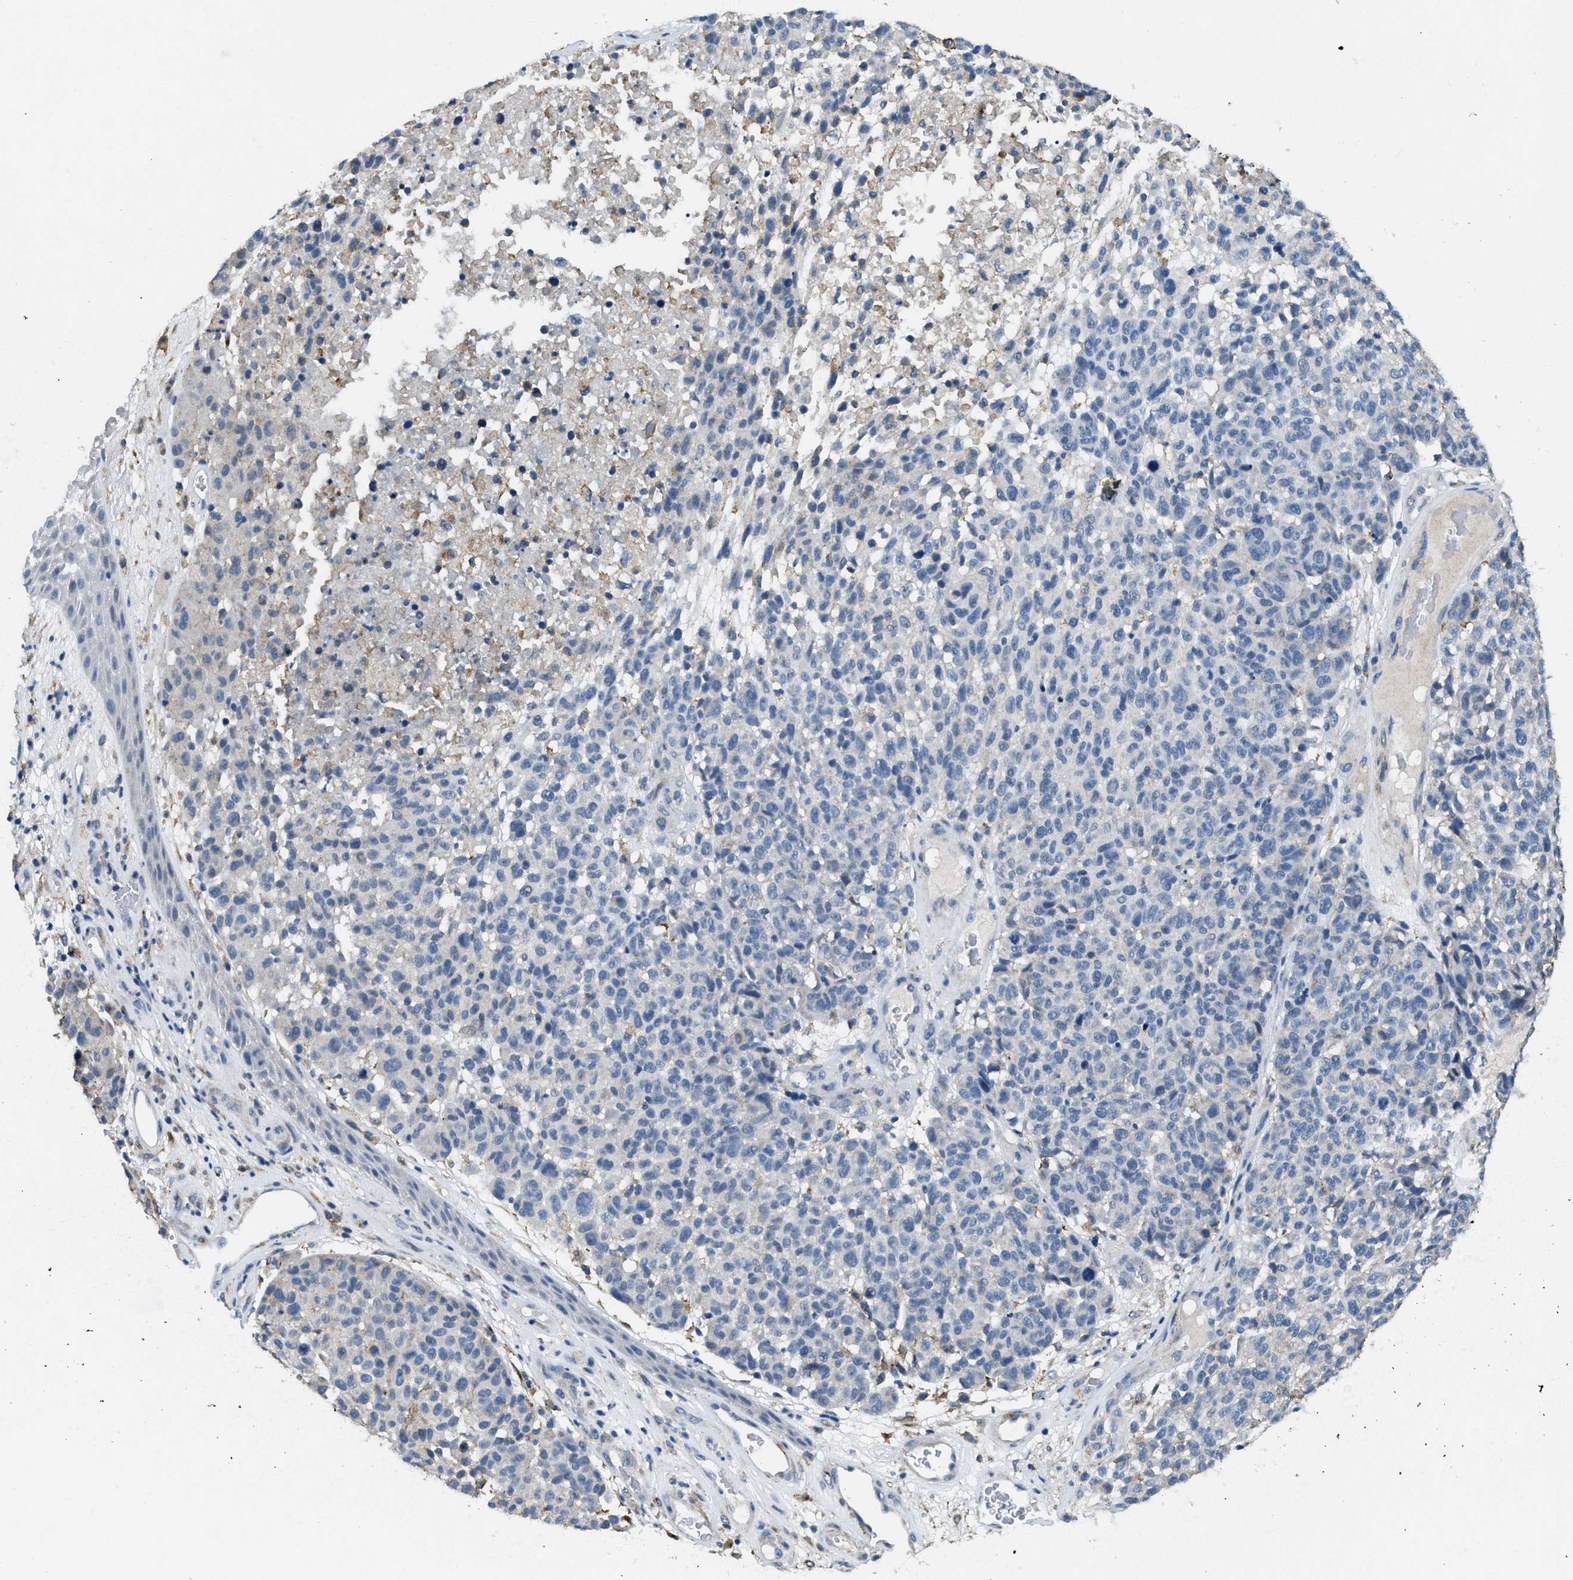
{"staining": {"intensity": "negative", "quantity": "none", "location": "none"}, "tissue": "melanoma", "cell_type": "Tumor cells", "image_type": "cancer", "snomed": [{"axis": "morphology", "description": "Malignant melanoma, NOS"}, {"axis": "topography", "description": "Skin"}], "caption": "Malignant melanoma stained for a protein using immunohistochemistry (IHC) exhibits no positivity tumor cells.", "gene": "LRP1", "patient": {"sex": "male", "age": 59}}